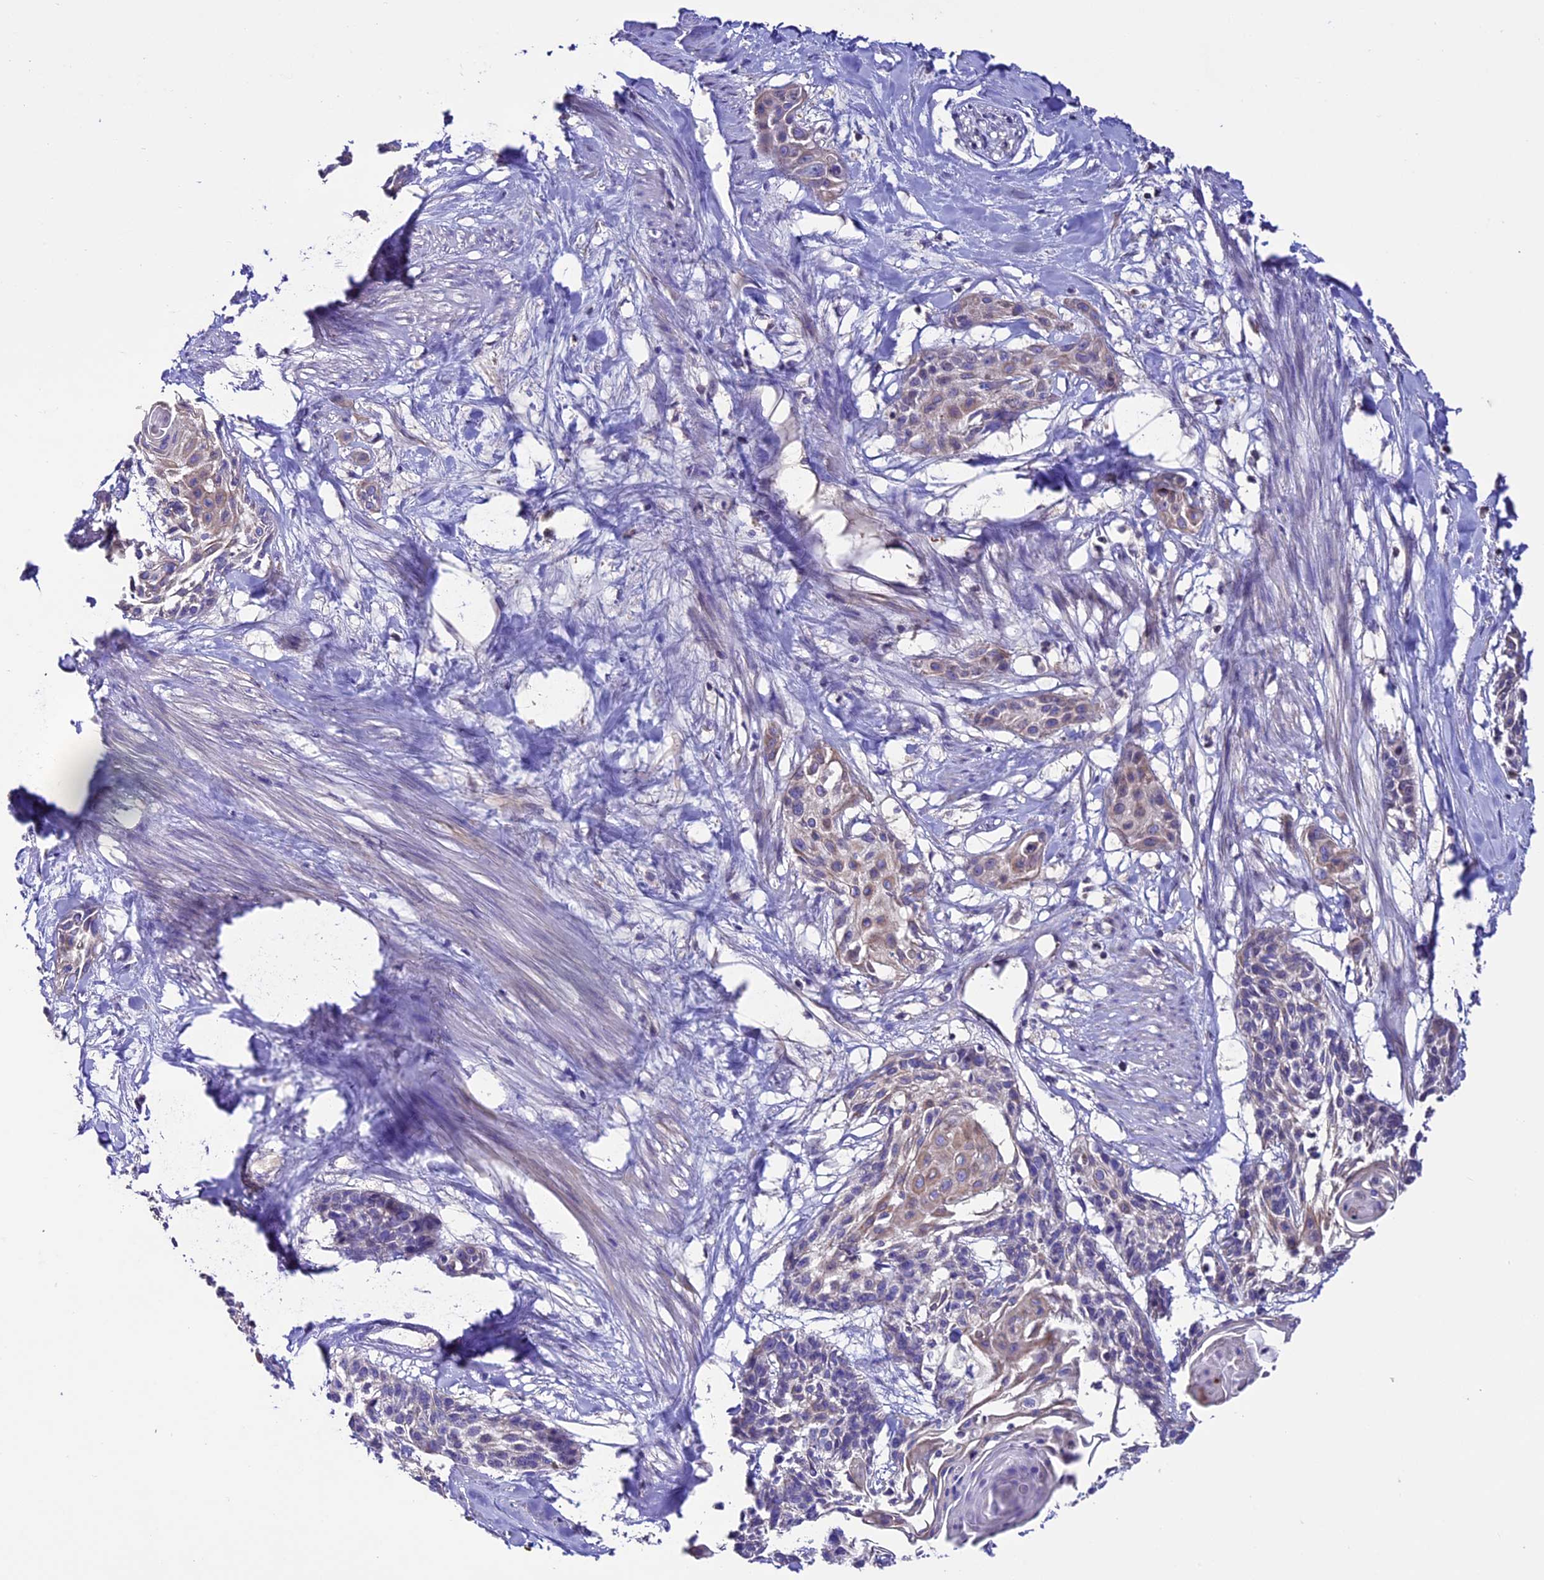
{"staining": {"intensity": "weak", "quantity": "25%-75%", "location": "cytoplasmic/membranous"}, "tissue": "cervical cancer", "cell_type": "Tumor cells", "image_type": "cancer", "snomed": [{"axis": "morphology", "description": "Squamous cell carcinoma, NOS"}, {"axis": "topography", "description": "Cervix"}], "caption": "A low amount of weak cytoplasmic/membranous expression is present in approximately 25%-75% of tumor cells in cervical cancer (squamous cell carcinoma) tissue. The staining was performed using DAB (3,3'-diaminobenzidine), with brown indicating positive protein expression. Nuclei are stained blue with hematoxylin.", "gene": "TCP11L2", "patient": {"sex": "female", "age": 57}}